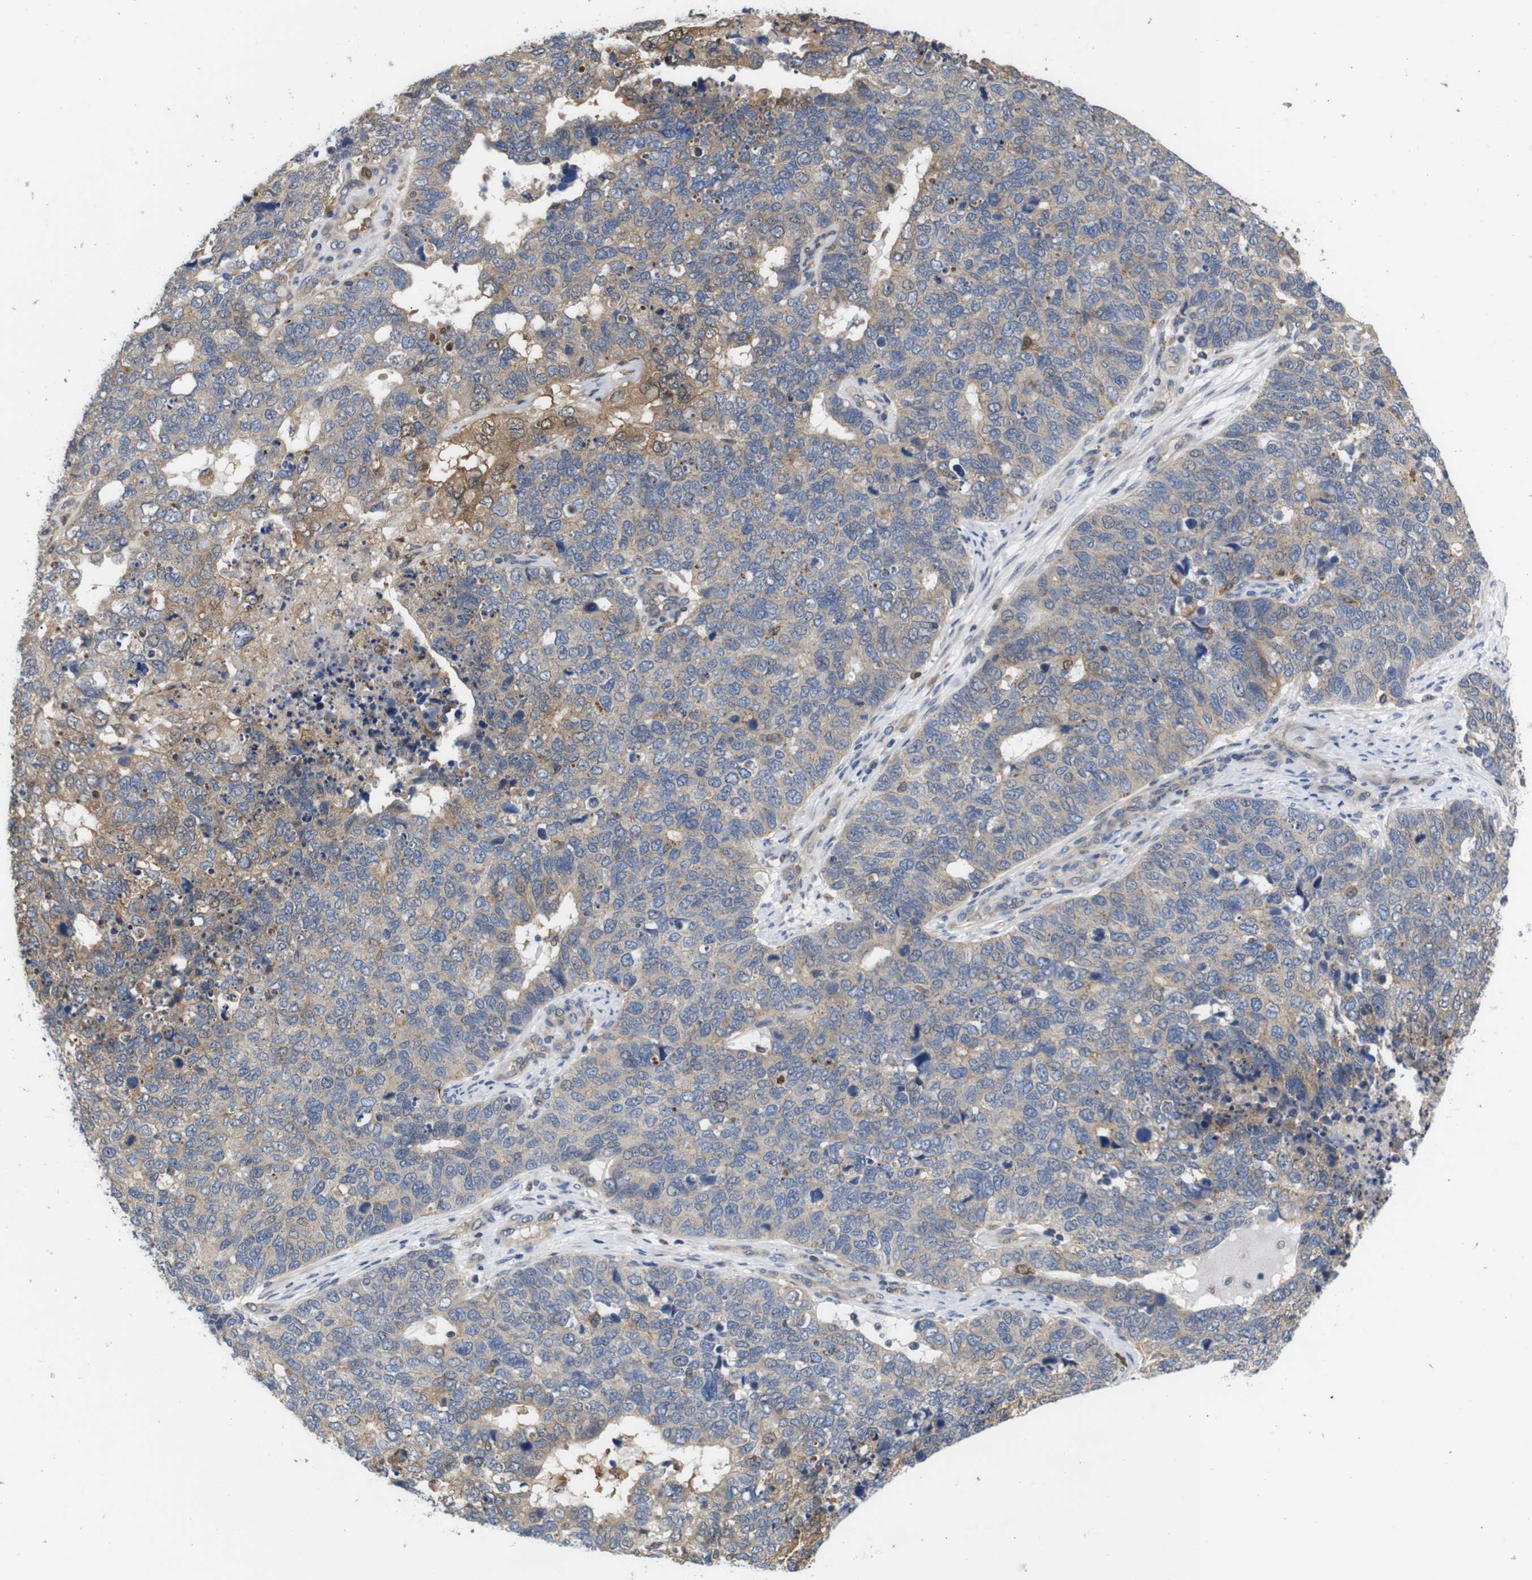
{"staining": {"intensity": "weak", "quantity": ">75%", "location": "cytoplasmic/membranous"}, "tissue": "cervical cancer", "cell_type": "Tumor cells", "image_type": "cancer", "snomed": [{"axis": "morphology", "description": "Squamous cell carcinoma, NOS"}, {"axis": "topography", "description": "Cervix"}], "caption": "Squamous cell carcinoma (cervical) stained for a protein (brown) reveals weak cytoplasmic/membranous positive staining in approximately >75% of tumor cells.", "gene": "DDR1", "patient": {"sex": "female", "age": 63}}